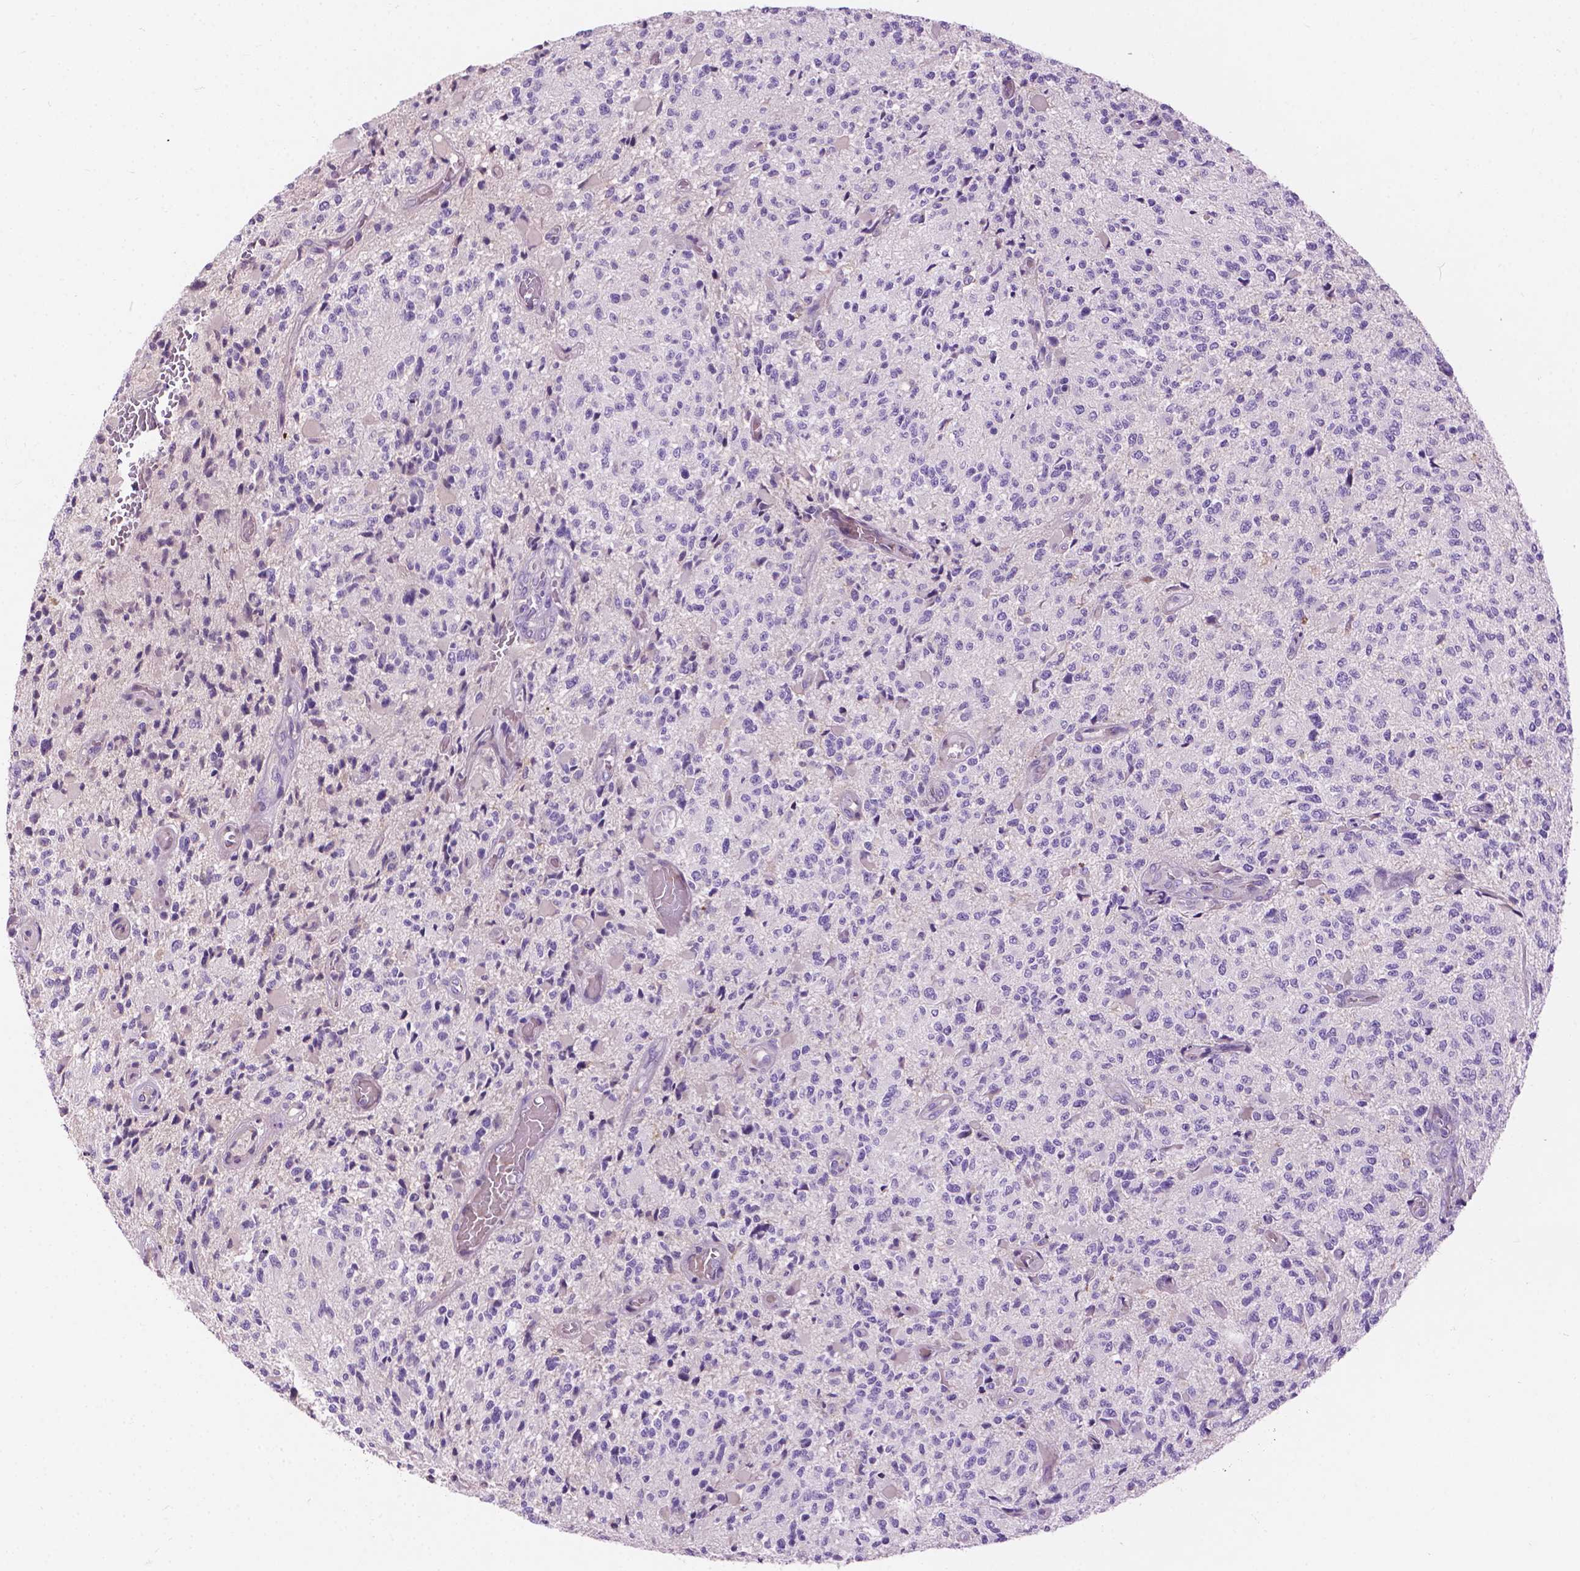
{"staining": {"intensity": "negative", "quantity": "none", "location": "none"}, "tissue": "glioma", "cell_type": "Tumor cells", "image_type": "cancer", "snomed": [{"axis": "morphology", "description": "Glioma, malignant, High grade"}, {"axis": "topography", "description": "Brain"}], "caption": "High power microscopy photomicrograph of an immunohistochemistry image of malignant high-grade glioma, revealing no significant expression in tumor cells.", "gene": "NOXO1", "patient": {"sex": "female", "age": 63}}